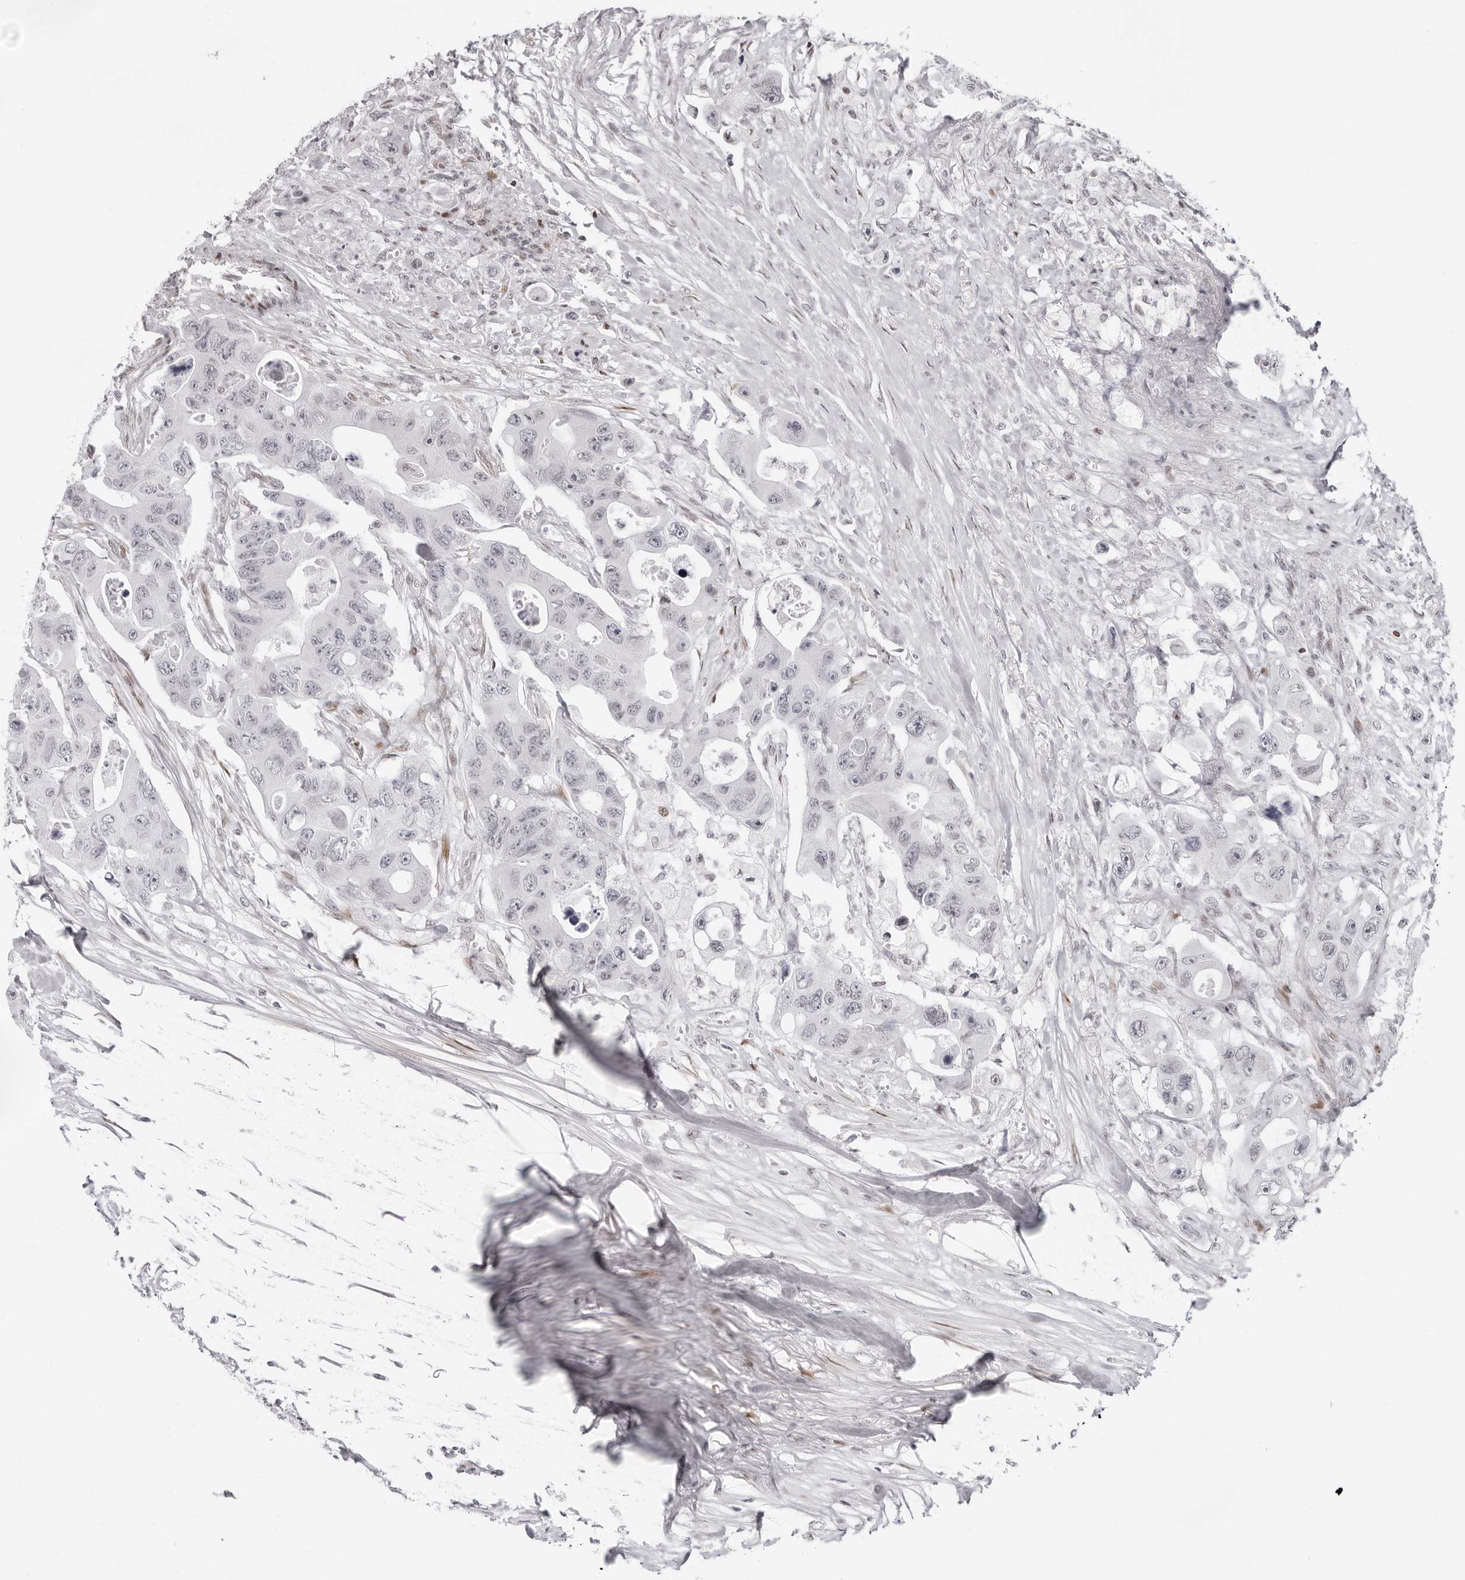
{"staining": {"intensity": "negative", "quantity": "none", "location": "none"}, "tissue": "colorectal cancer", "cell_type": "Tumor cells", "image_type": "cancer", "snomed": [{"axis": "morphology", "description": "Adenocarcinoma, NOS"}, {"axis": "topography", "description": "Colon"}], "caption": "Colorectal cancer (adenocarcinoma) was stained to show a protein in brown. There is no significant expression in tumor cells. The staining was performed using DAB (3,3'-diaminobenzidine) to visualize the protein expression in brown, while the nuclei were stained in blue with hematoxylin (Magnification: 20x).", "gene": "NTPCR", "patient": {"sex": "female", "age": 46}}